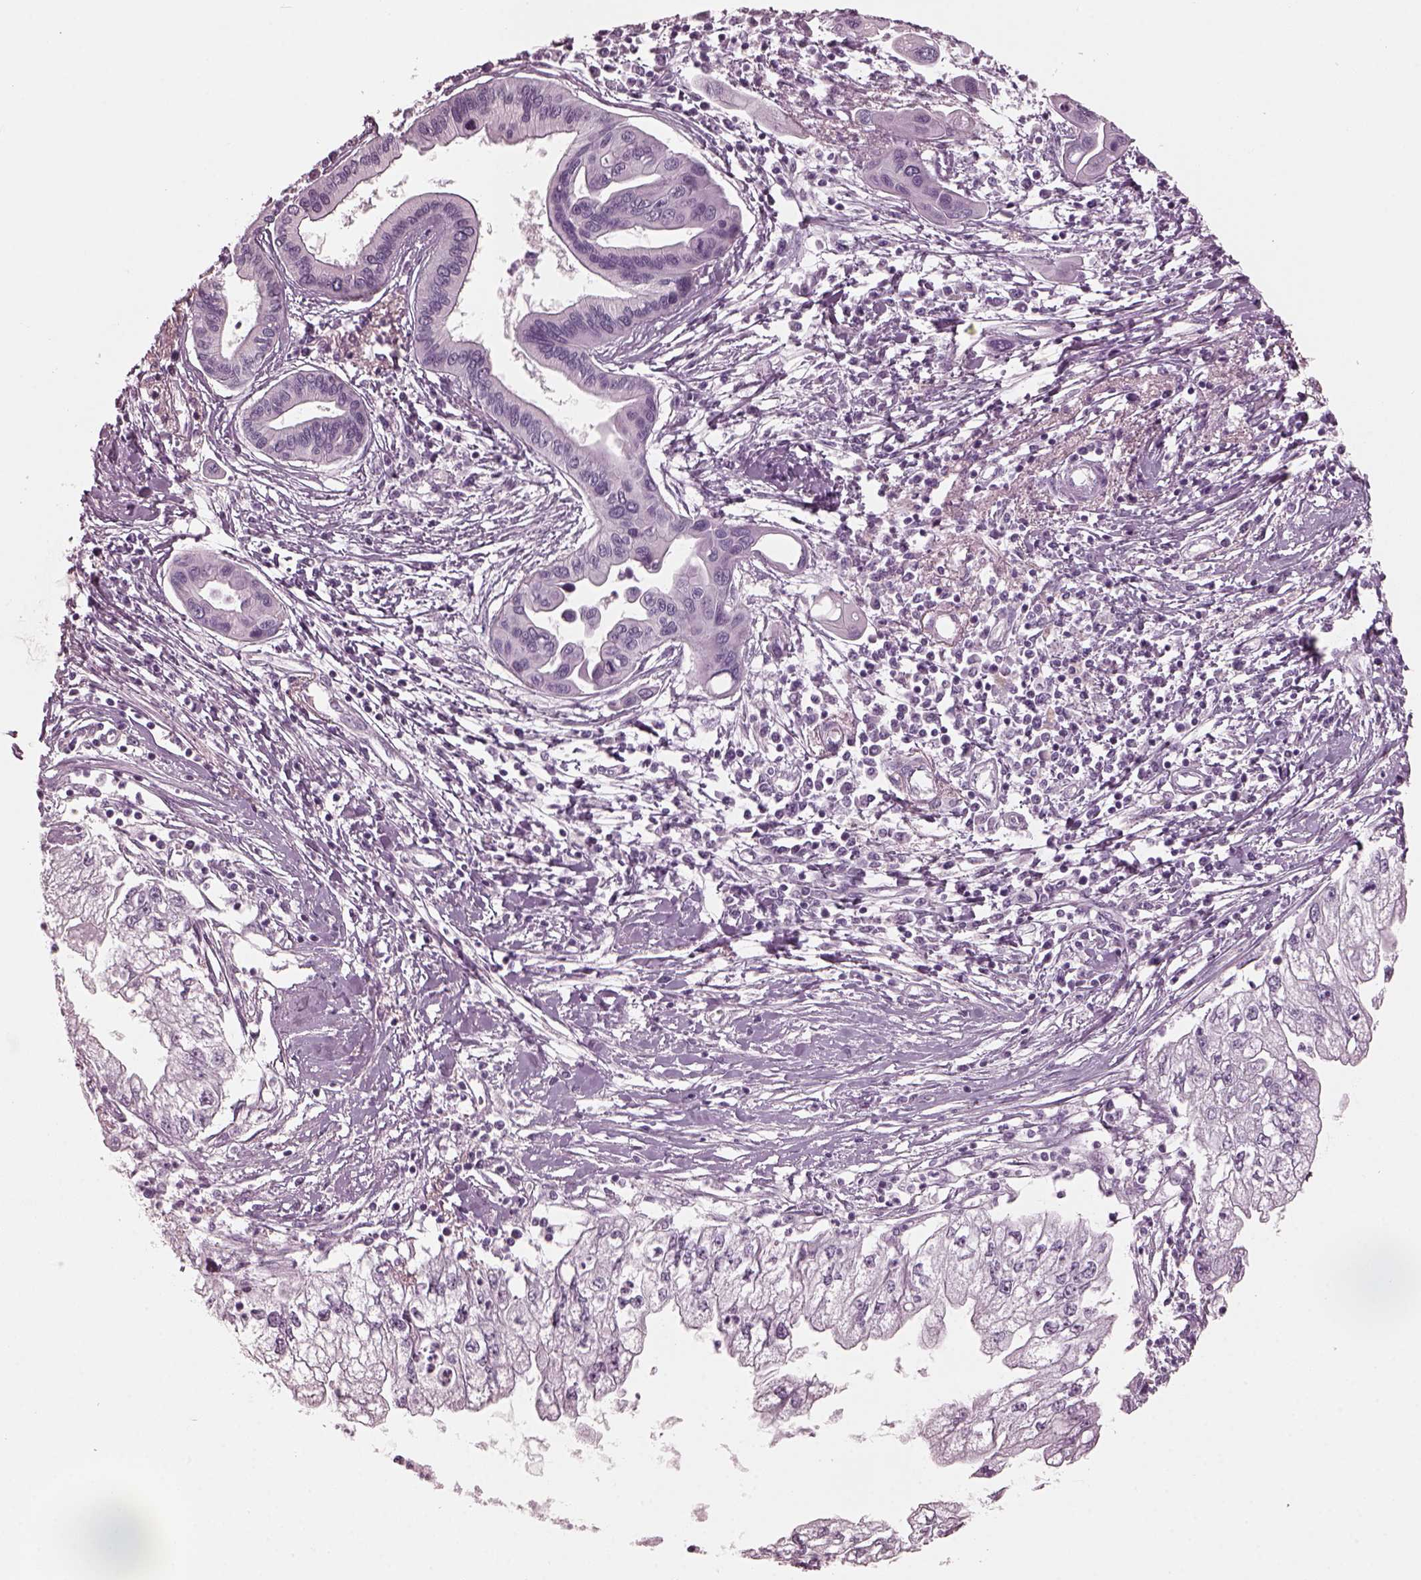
{"staining": {"intensity": "negative", "quantity": "none", "location": "none"}, "tissue": "pancreatic cancer", "cell_type": "Tumor cells", "image_type": "cancer", "snomed": [{"axis": "morphology", "description": "Adenocarcinoma, NOS"}, {"axis": "topography", "description": "Pancreas"}], "caption": "Human adenocarcinoma (pancreatic) stained for a protein using immunohistochemistry exhibits no positivity in tumor cells.", "gene": "RCVRN", "patient": {"sex": "male", "age": 70}}